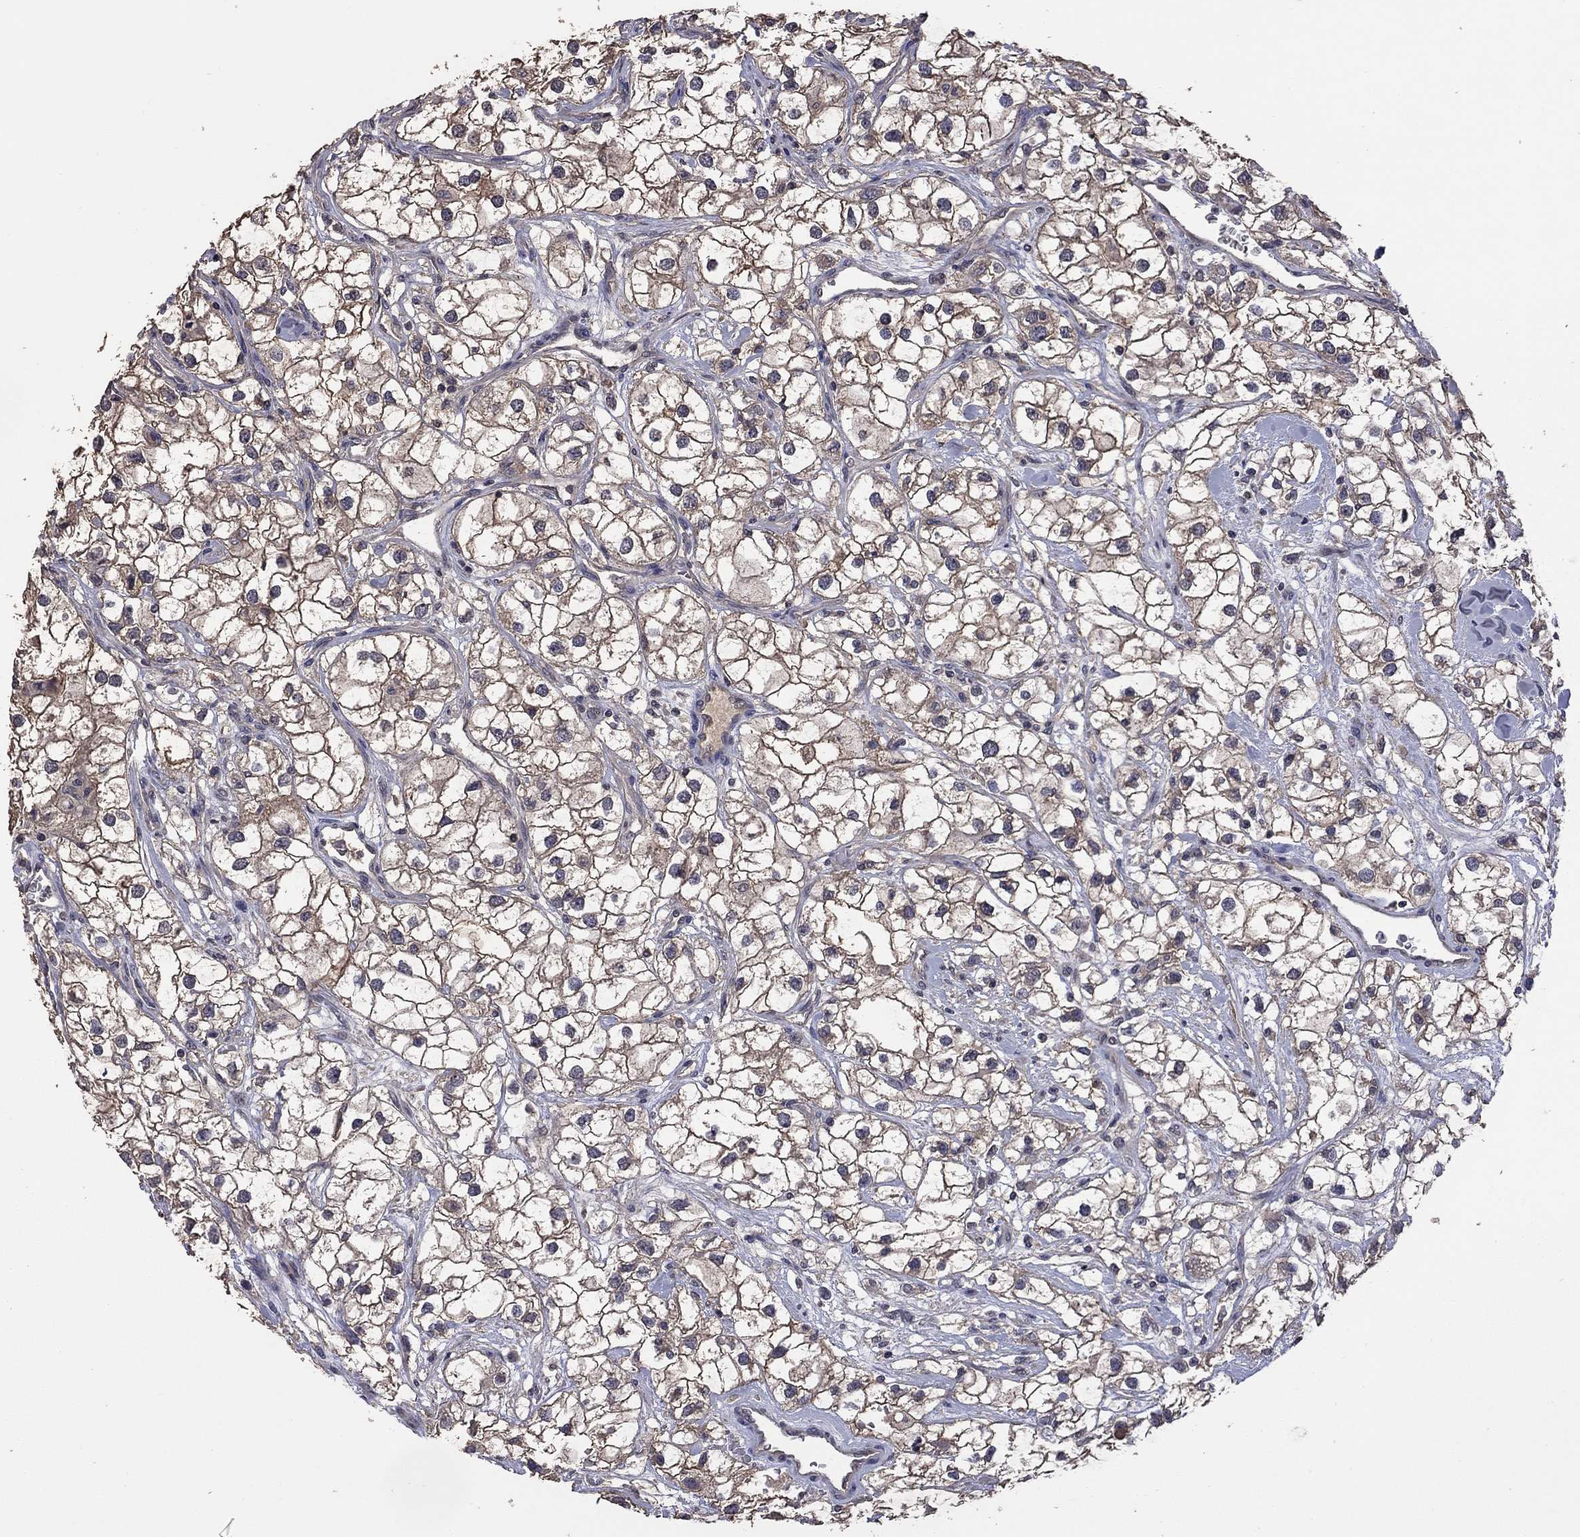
{"staining": {"intensity": "moderate", "quantity": ">75%", "location": "cytoplasmic/membranous"}, "tissue": "renal cancer", "cell_type": "Tumor cells", "image_type": "cancer", "snomed": [{"axis": "morphology", "description": "Adenocarcinoma, NOS"}, {"axis": "topography", "description": "Kidney"}], "caption": "There is medium levels of moderate cytoplasmic/membranous expression in tumor cells of renal cancer (adenocarcinoma), as demonstrated by immunohistochemical staining (brown color).", "gene": "TSNARE1", "patient": {"sex": "male", "age": 59}}